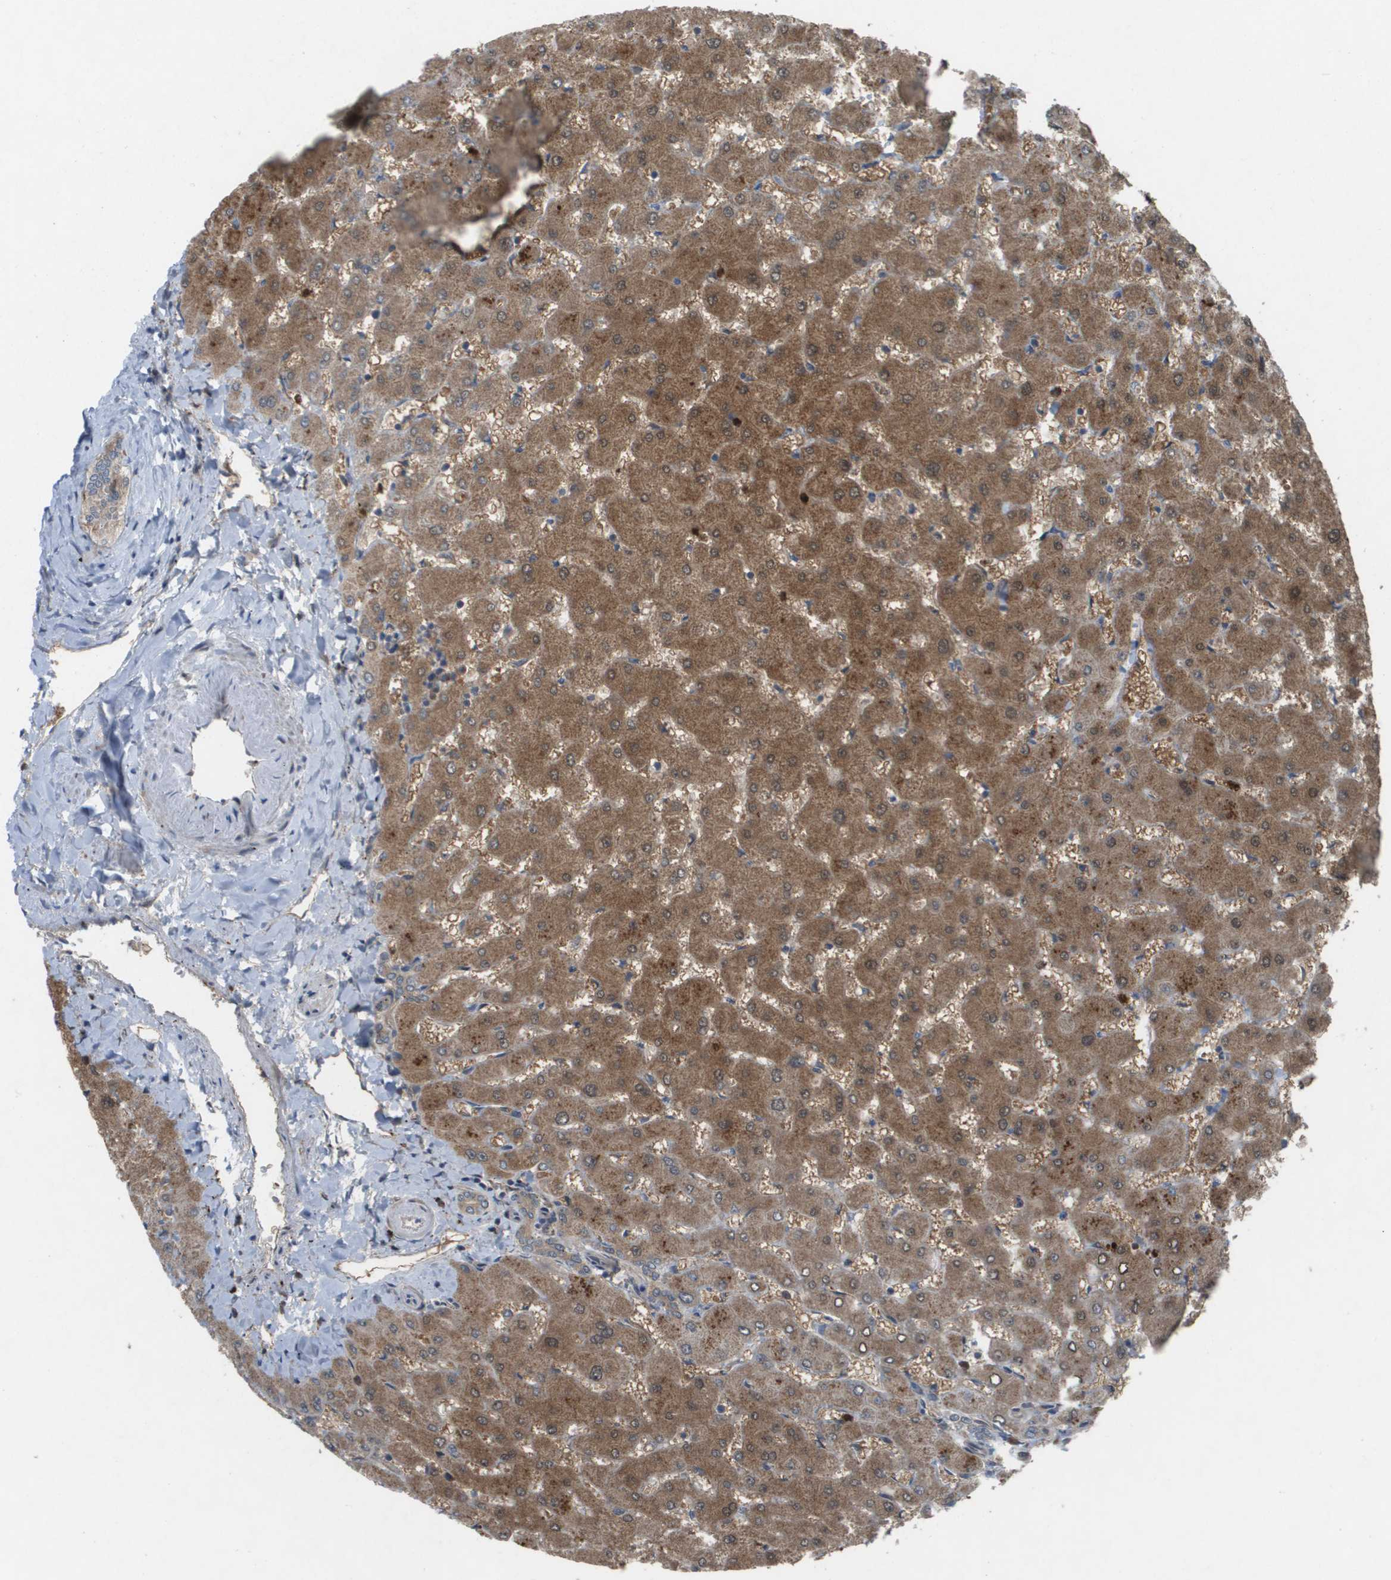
{"staining": {"intensity": "weak", "quantity": ">75%", "location": "cytoplasmic/membranous"}, "tissue": "liver", "cell_type": "Cholangiocytes", "image_type": "normal", "snomed": [{"axis": "morphology", "description": "Normal tissue, NOS"}, {"axis": "topography", "description": "Liver"}], "caption": "Unremarkable liver shows weak cytoplasmic/membranous staining in approximately >75% of cholangiocytes The protein is shown in brown color, while the nuclei are stained blue..", "gene": "PALD1", "patient": {"sex": "female", "age": 63}}